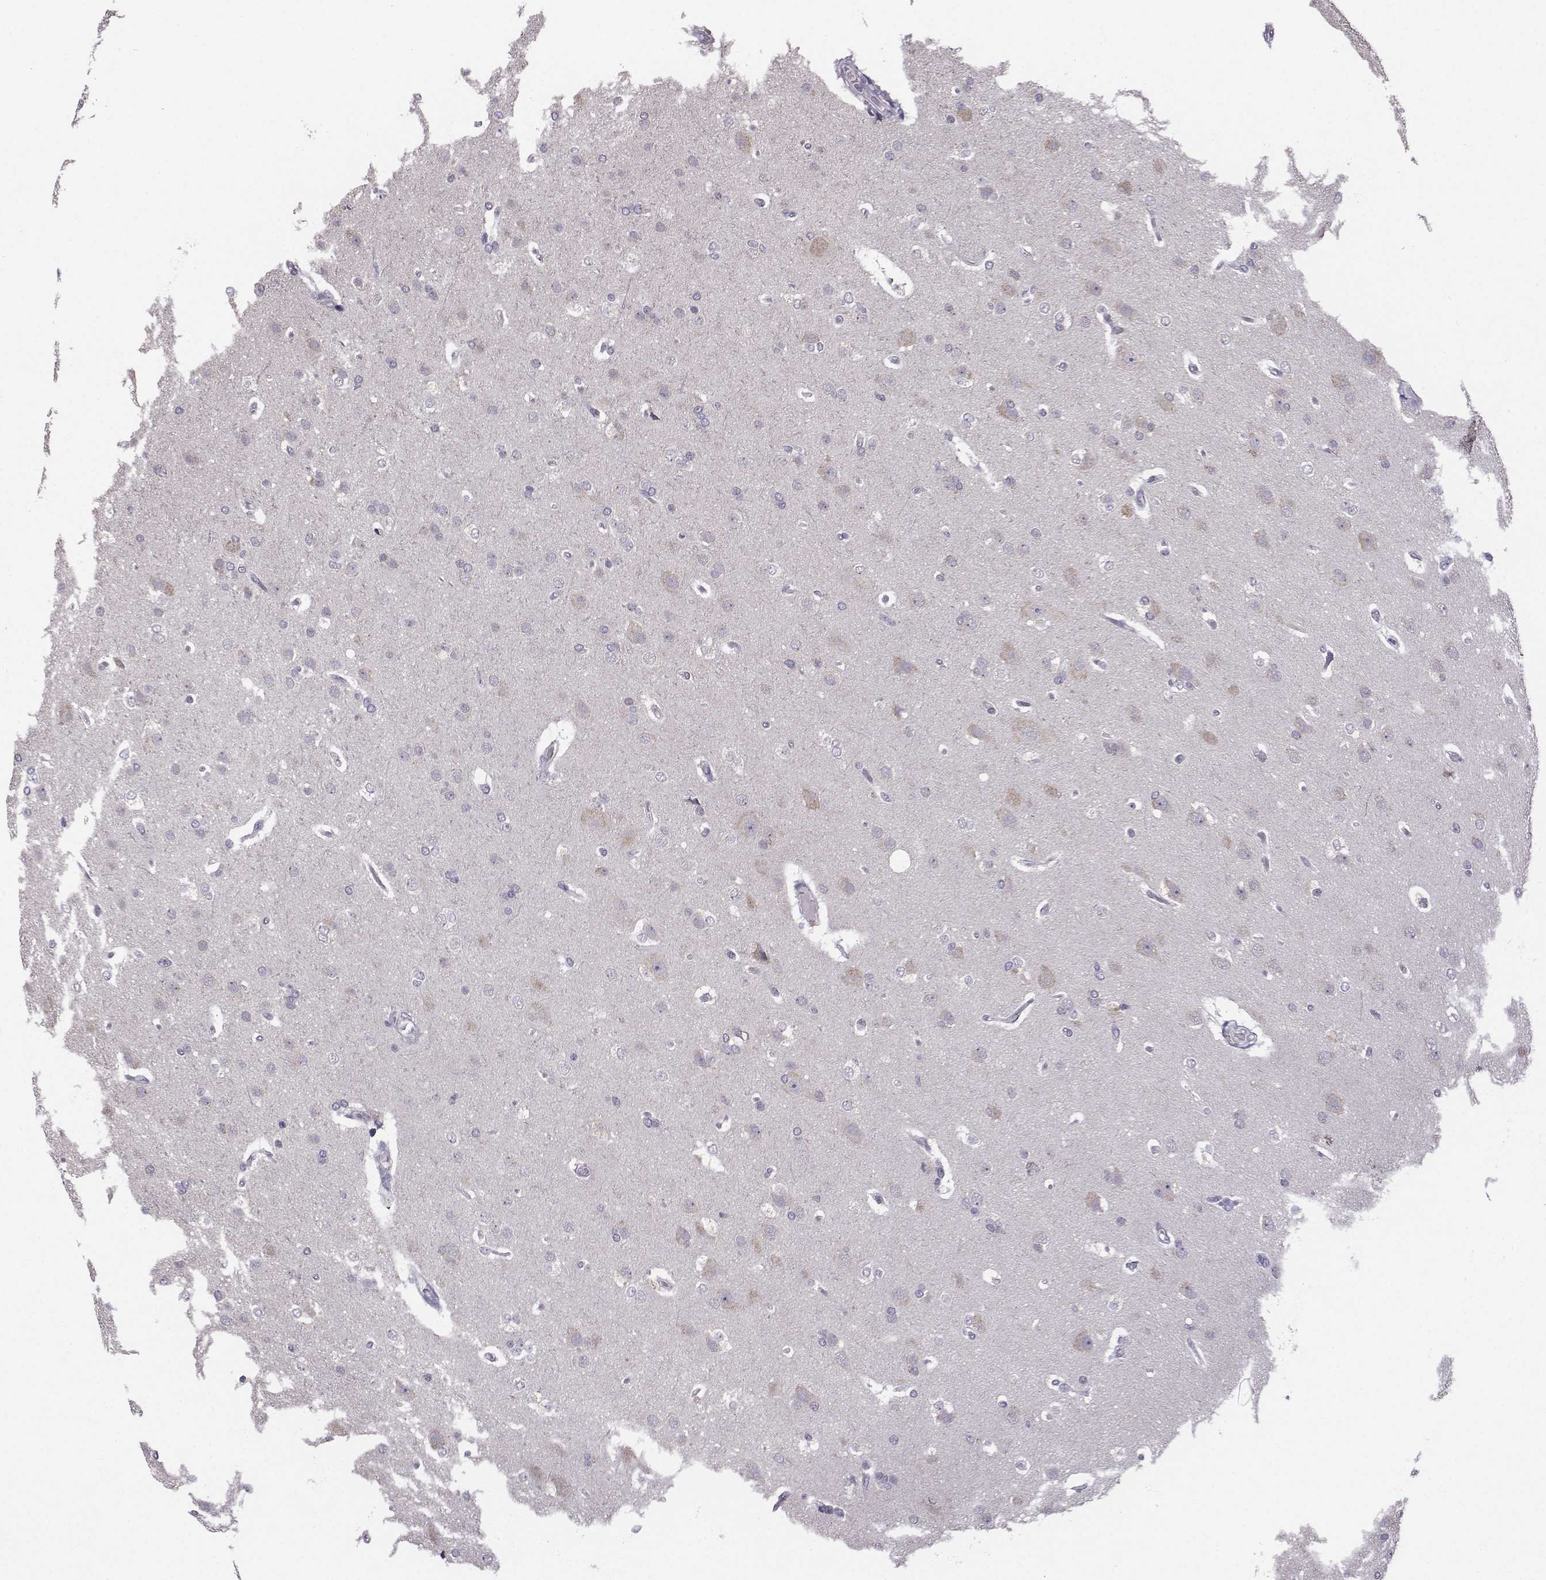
{"staining": {"intensity": "negative", "quantity": "none", "location": "none"}, "tissue": "glioma", "cell_type": "Tumor cells", "image_type": "cancer", "snomed": [{"axis": "morphology", "description": "Glioma, malignant, High grade"}, {"axis": "topography", "description": "Brain"}], "caption": "The immunohistochemistry image has no significant expression in tumor cells of glioma tissue.", "gene": "DDX20", "patient": {"sex": "male", "age": 68}}